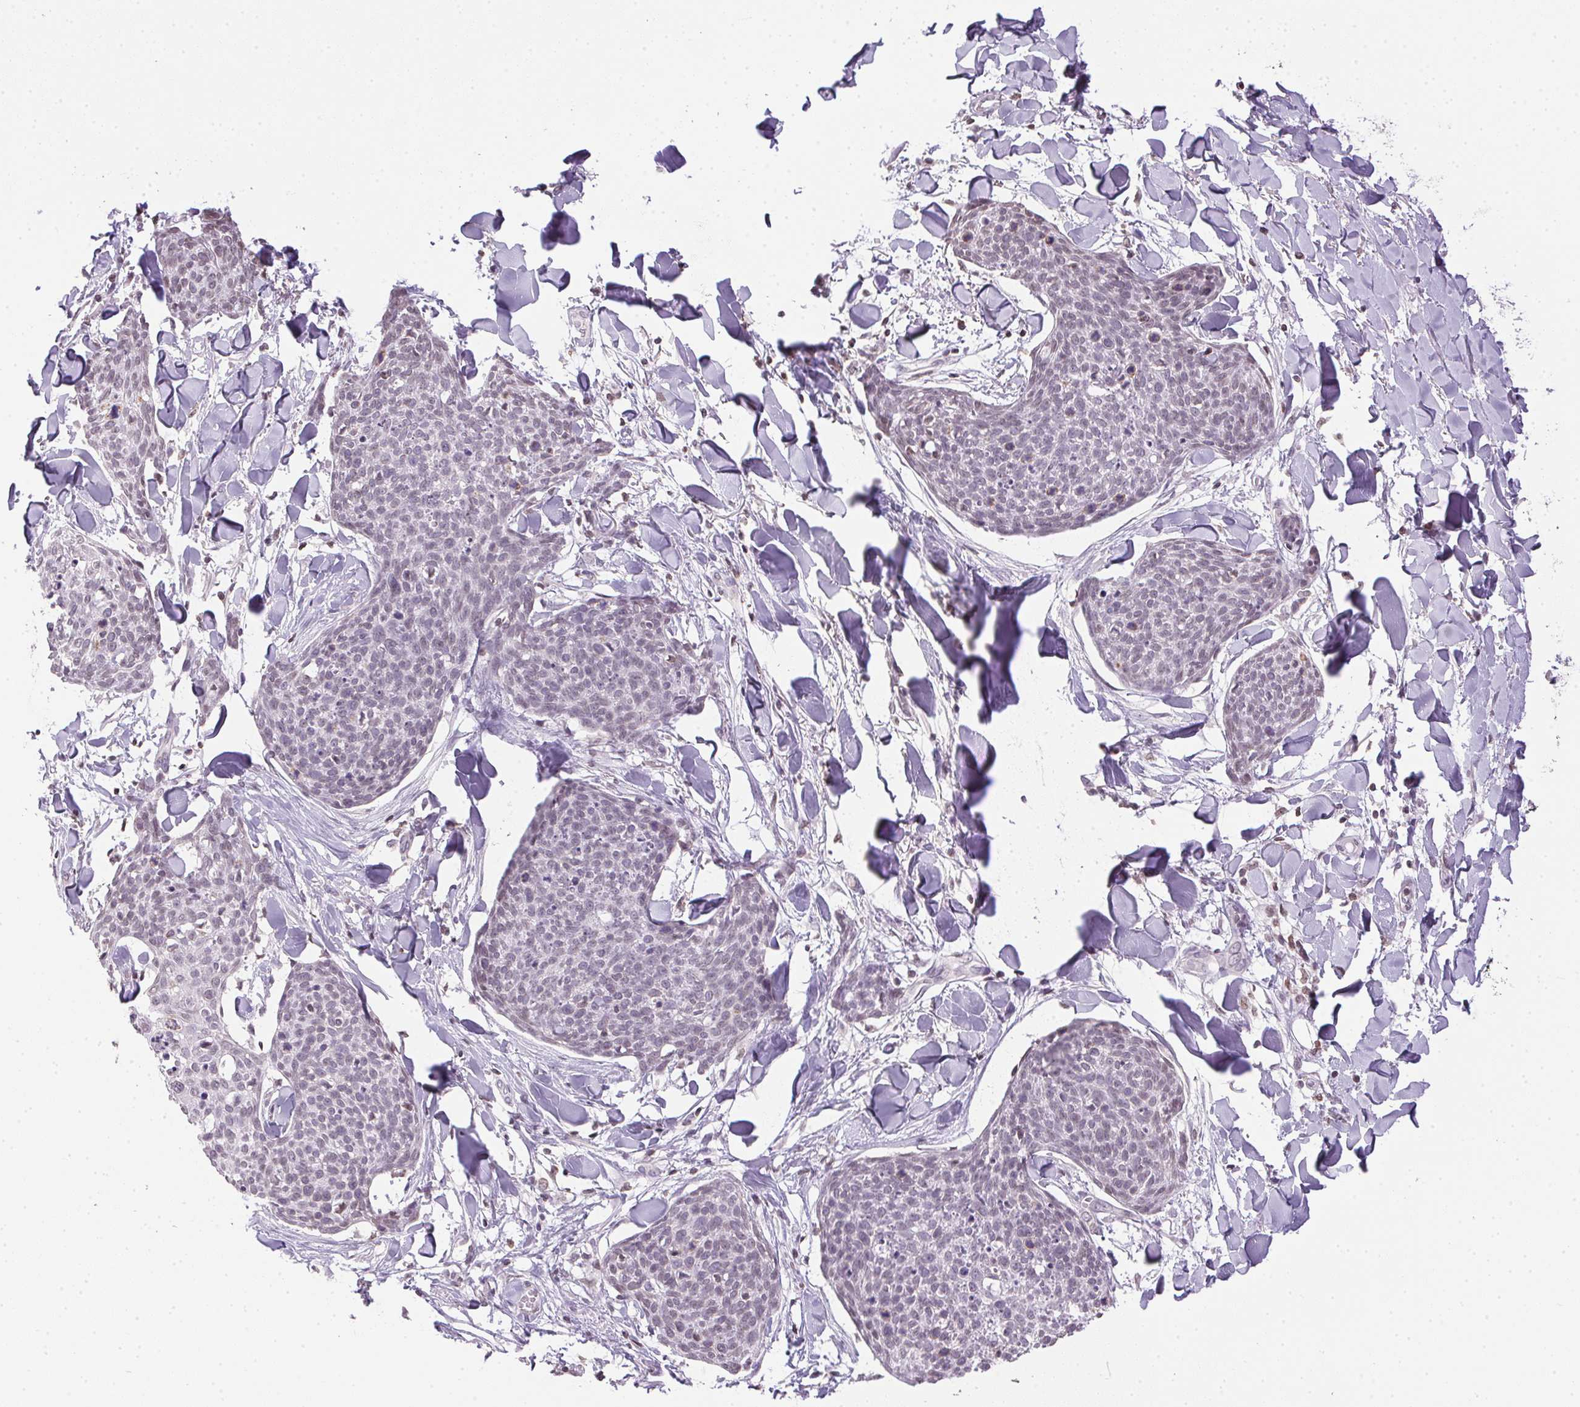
{"staining": {"intensity": "weak", "quantity": "<25%", "location": "nuclear"}, "tissue": "skin cancer", "cell_type": "Tumor cells", "image_type": "cancer", "snomed": [{"axis": "morphology", "description": "Squamous cell carcinoma, NOS"}, {"axis": "topography", "description": "Skin"}, {"axis": "topography", "description": "Vulva"}], "caption": "This is an immunohistochemistry (IHC) photomicrograph of skin cancer (squamous cell carcinoma). There is no staining in tumor cells.", "gene": "PRL", "patient": {"sex": "female", "age": 75}}